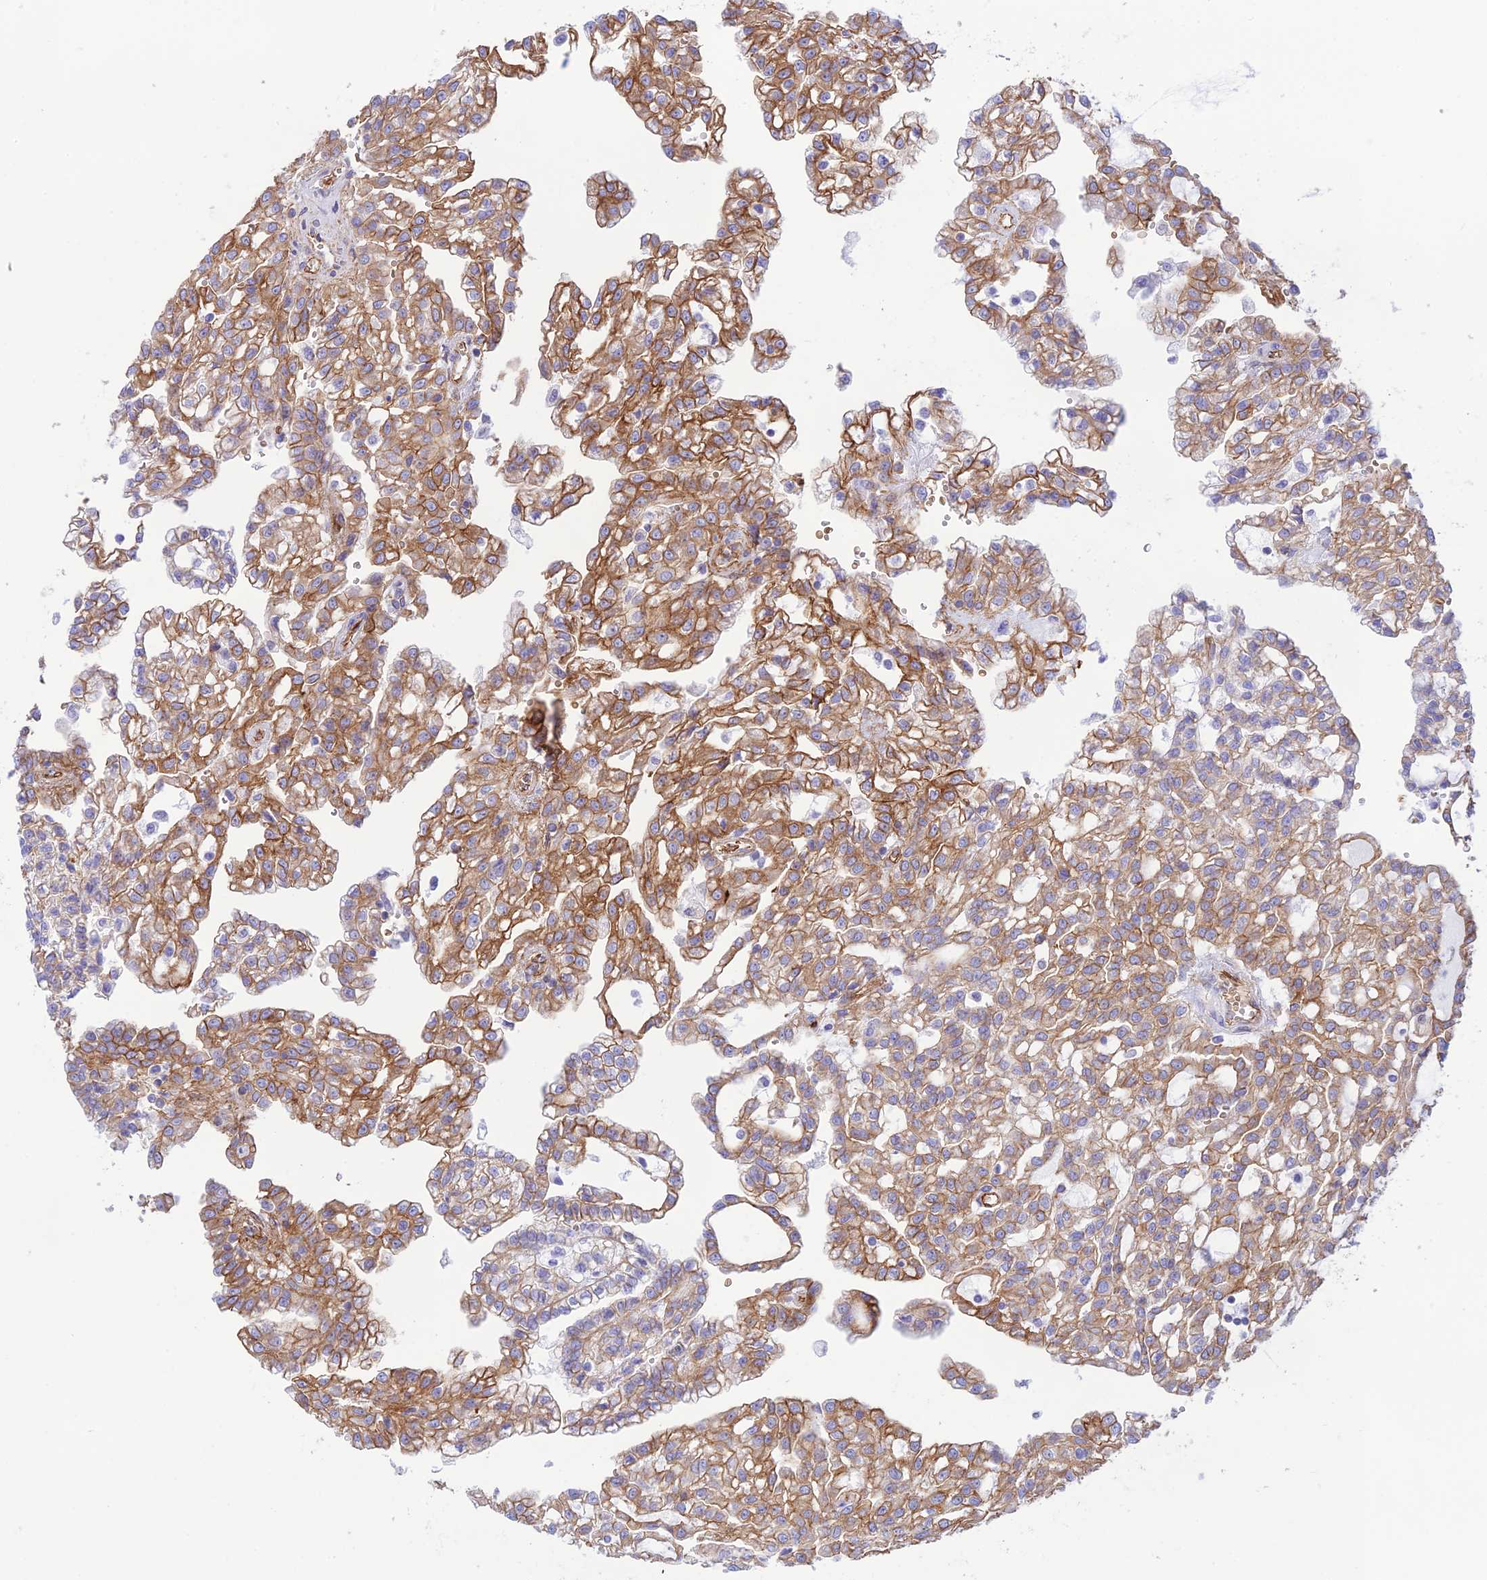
{"staining": {"intensity": "moderate", "quantity": "25%-75%", "location": "cytoplasmic/membranous"}, "tissue": "renal cancer", "cell_type": "Tumor cells", "image_type": "cancer", "snomed": [{"axis": "morphology", "description": "Adenocarcinoma, NOS"}, {"axis": "topography", "description": "Kidney"}], "caption": "This histopathology image reveals immunohistochemistry staining of renal cancer, with medium moderate cytoplasmic/membranous staining in approximately 25%-75% of tumor cells.", "gene": "YPEL5", "patient": {"sex": "male", "age": 63}}